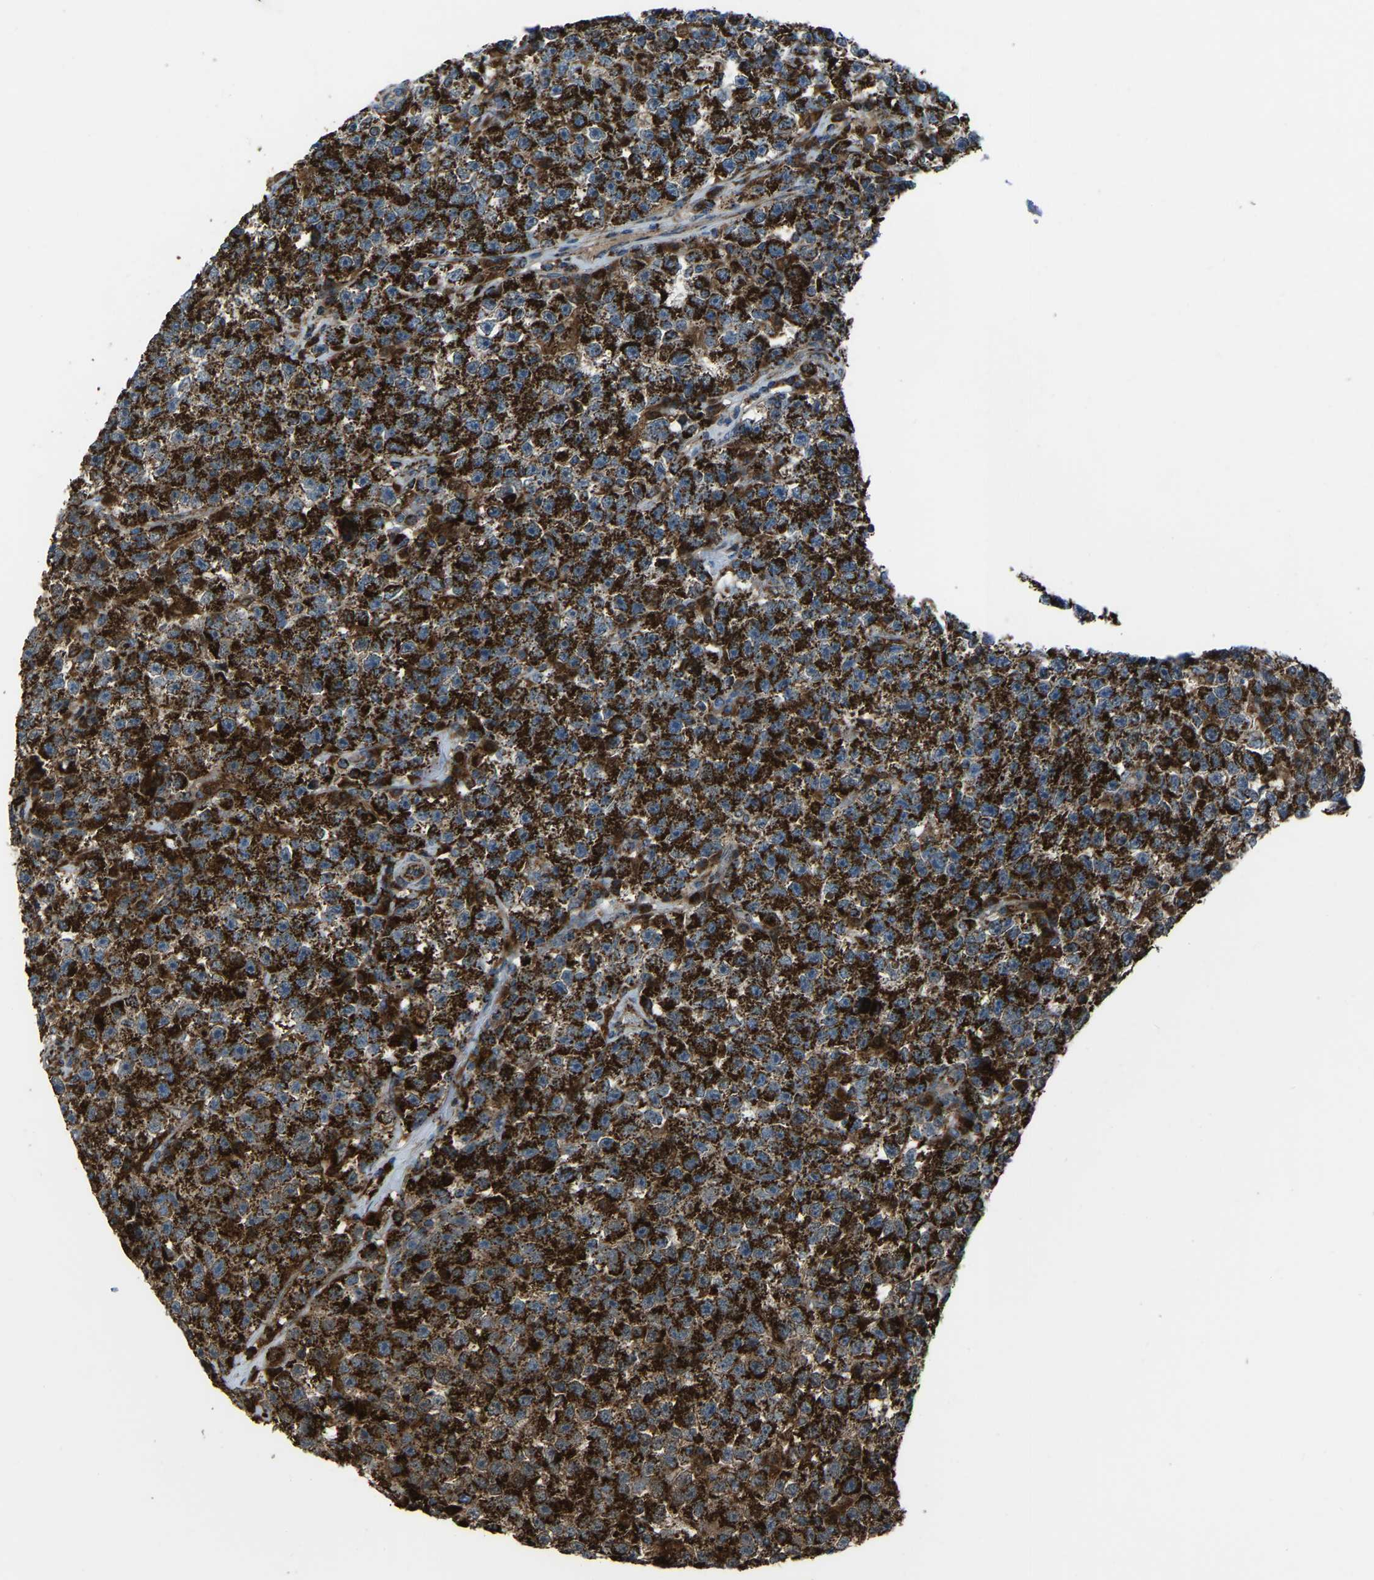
{"staining": {"intensity": "strong", "quantity": ">75%", "location": "cytoplasmic/membranous"}, "tissue": "testis cancer", "cell_type": "Tumor cells", "image_type": "cancer", "snomed": [{"axis": "morphology", "description": "Seminoma, NOS"}, {"axis": "topography", "description": "Testis"}], "caption": "Protein expression analysis of seminoma (testis) displays strong cytoplasmic/membranous positivity in approximately >75% of tumor cells.", "gene": "AKR1A1", "patient": {"sex": "male", "age": 22}}